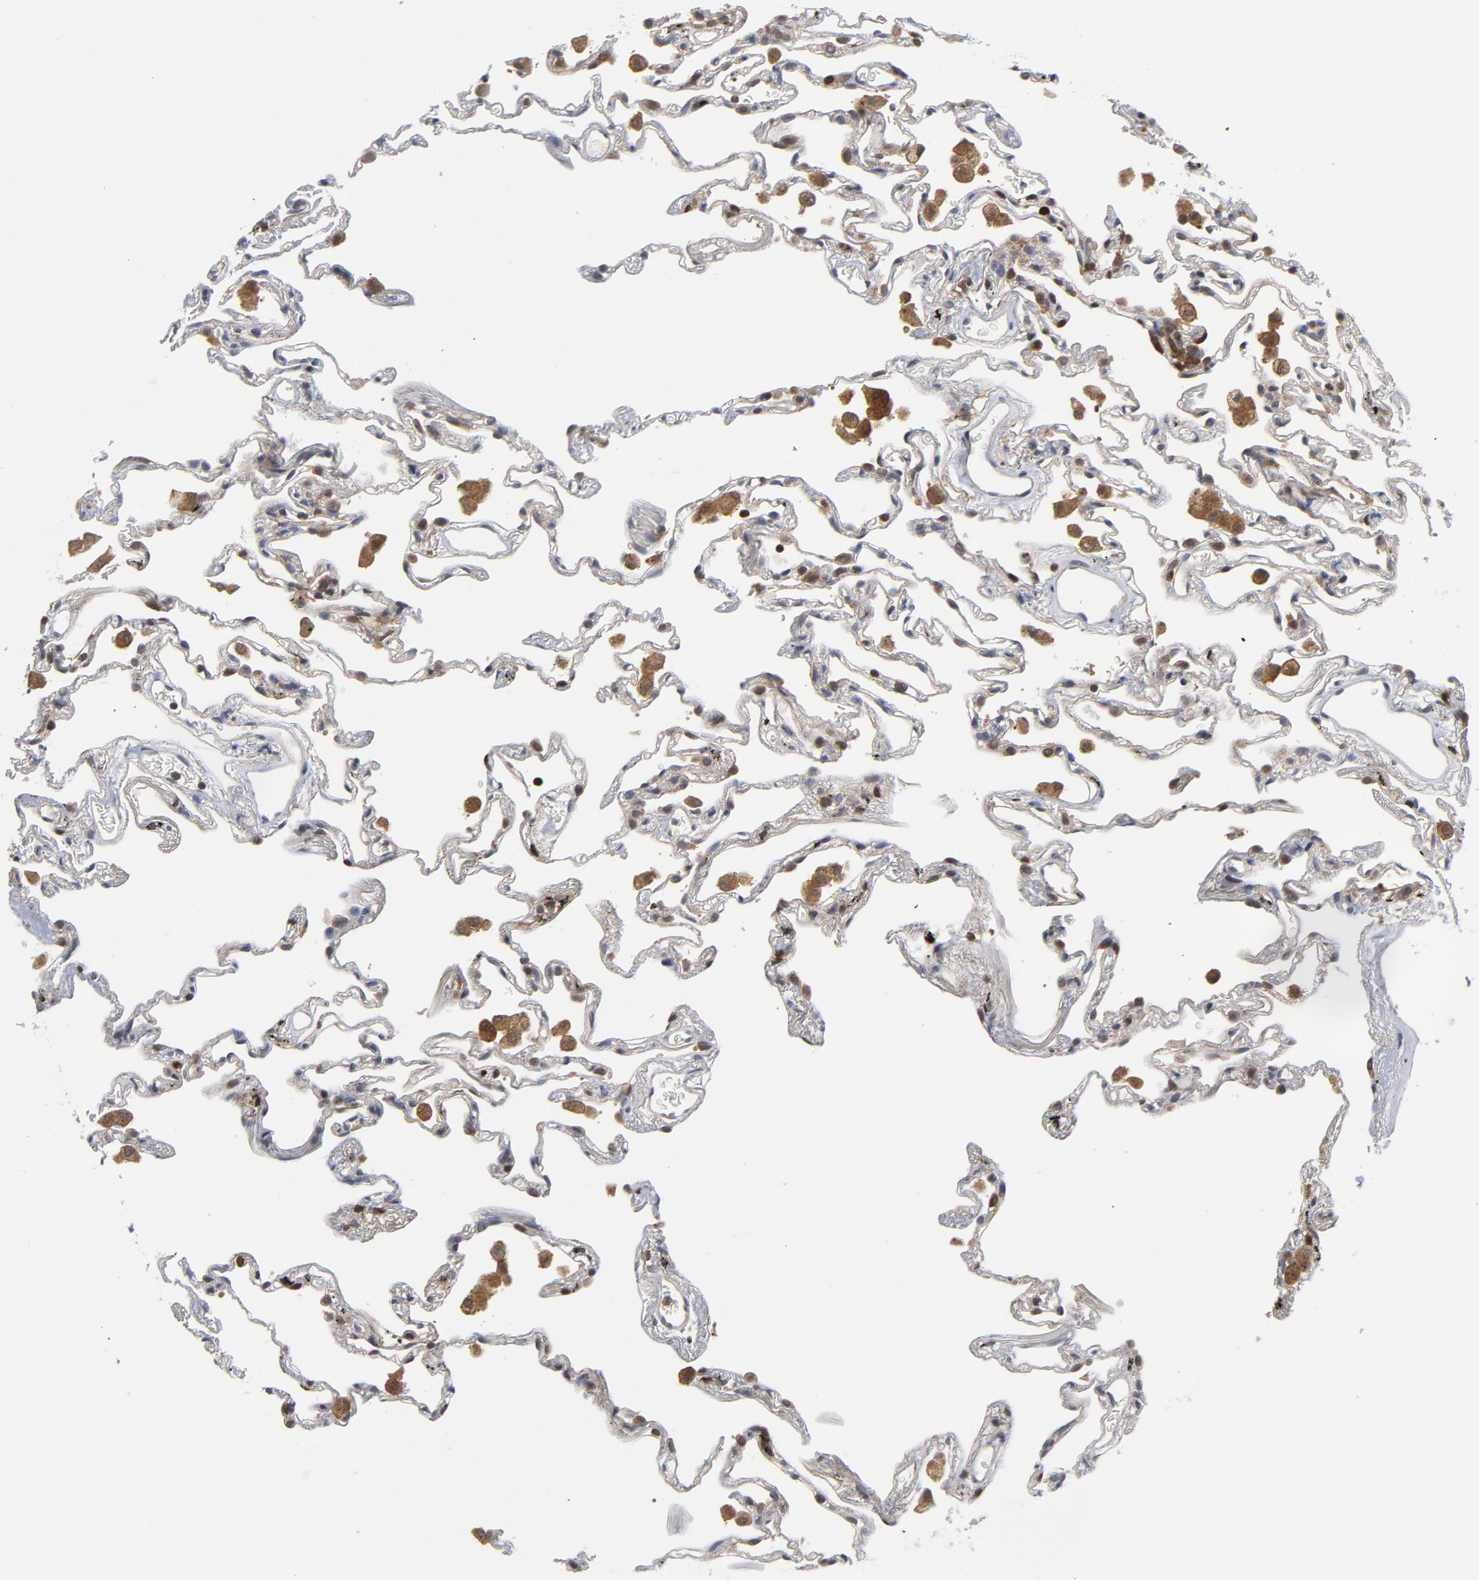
{"staining": {"intensity": "negative", "quantity": "none", "location": "none"}, "tissue": "lung", "cell_type": "Alveolar cells", "image_type": "normal", "snomed": [{"axis": "morphology", "description": "Normal tissue, NOS"}, {"axis": "morphology", "description": "Inflammation, NOS"}, {"axis": "topography", "description": "Lung"}], "caption": "There is no significant staining in alveolar cells of lung. Nuclei are stained in blue.", "gene": "TRADD", "patient": {"sex": "male", "age": 69}}